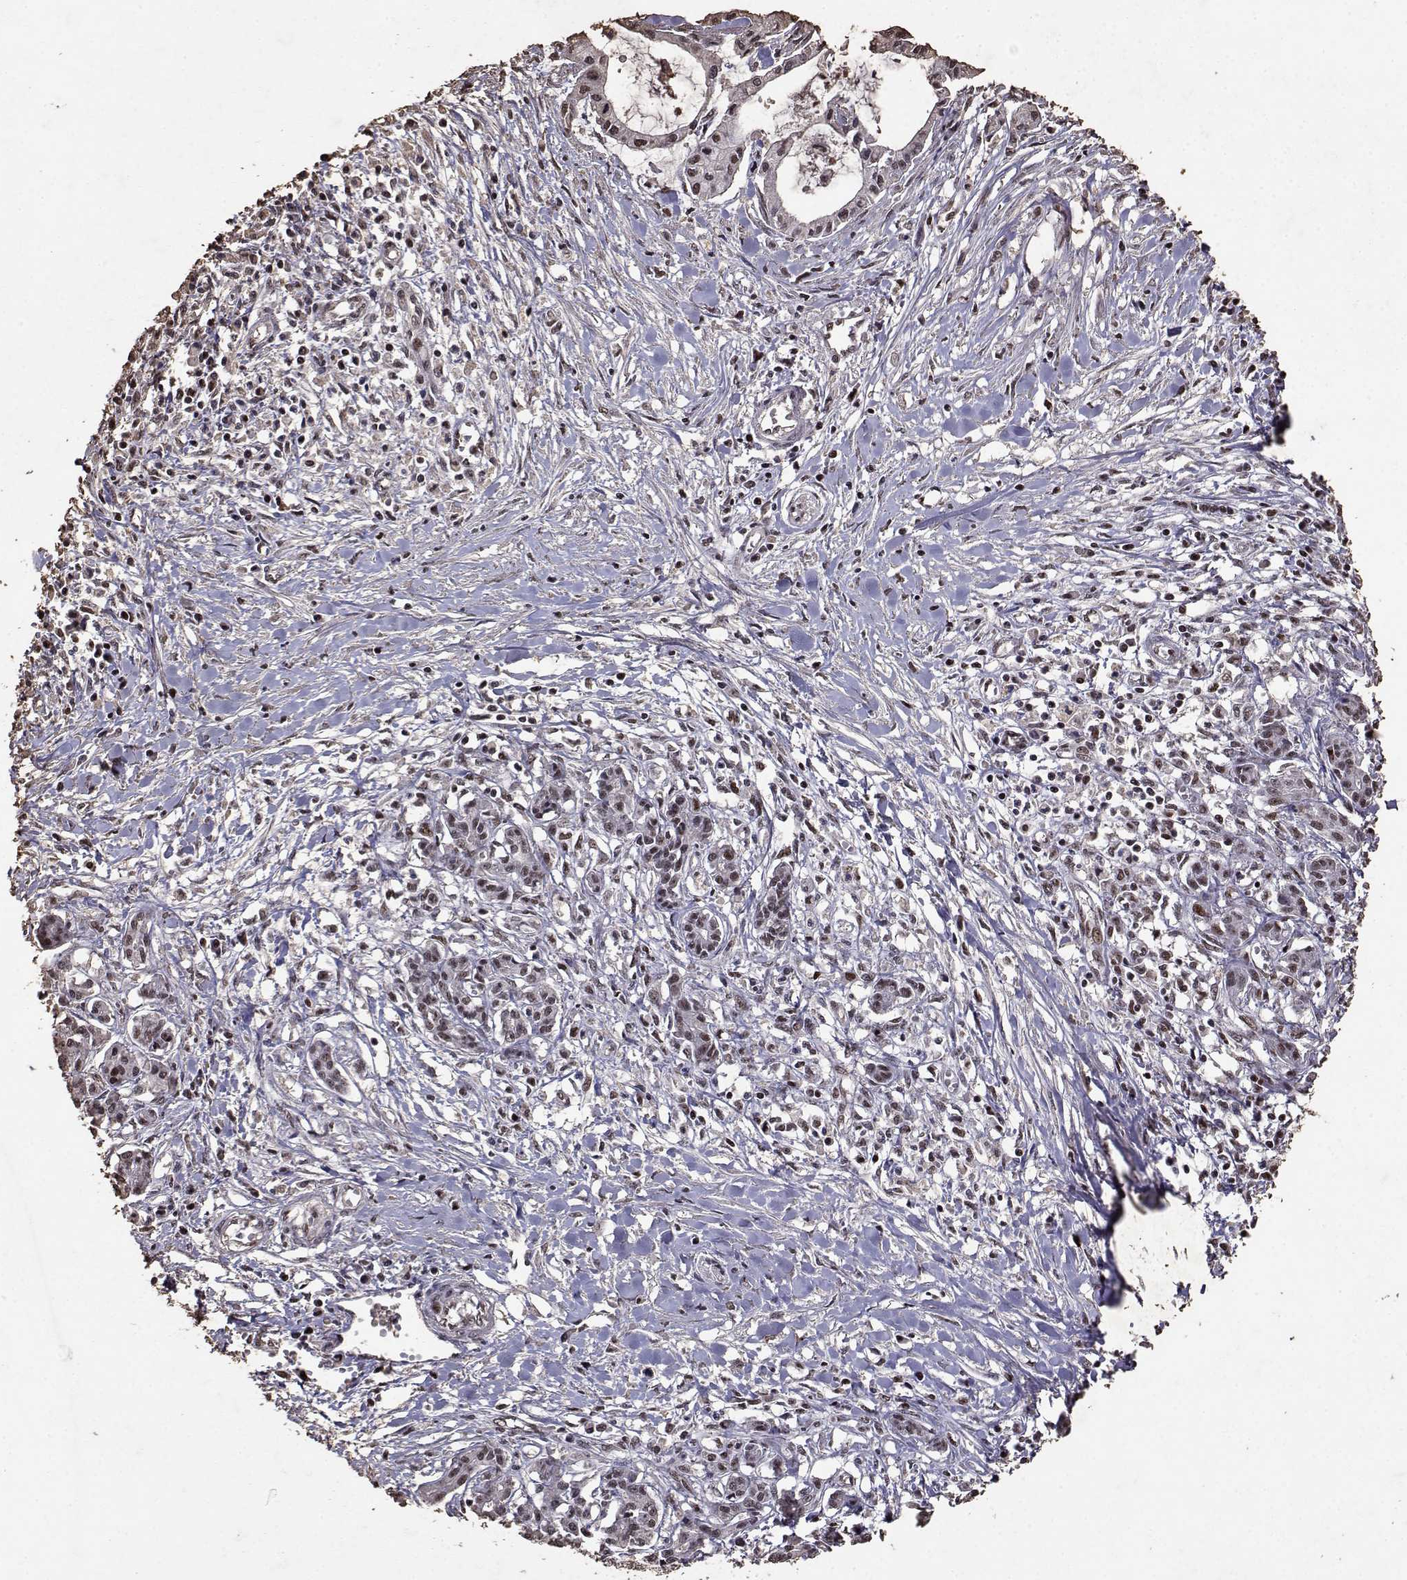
{"staining": {"intensity": "strong", "quantity": ">75%", "location": "nuclear"}, "tissue": "pancreatic cancer", "cell_type": "Tumor cells", "image_type": "cancer", "snomed": [{"axis": "morphology", "description": "Adenocarcinoma, NOS"}, {"axis": "topography", "description": "Pancreas"}], "caption": "Brown immunohistochemical staining in pancreatic cancer displays strong nuclear expression in approximately >75% of tumor cells.", "gene": "TOE1", "patient": {"sex": "male", "age": 48}}